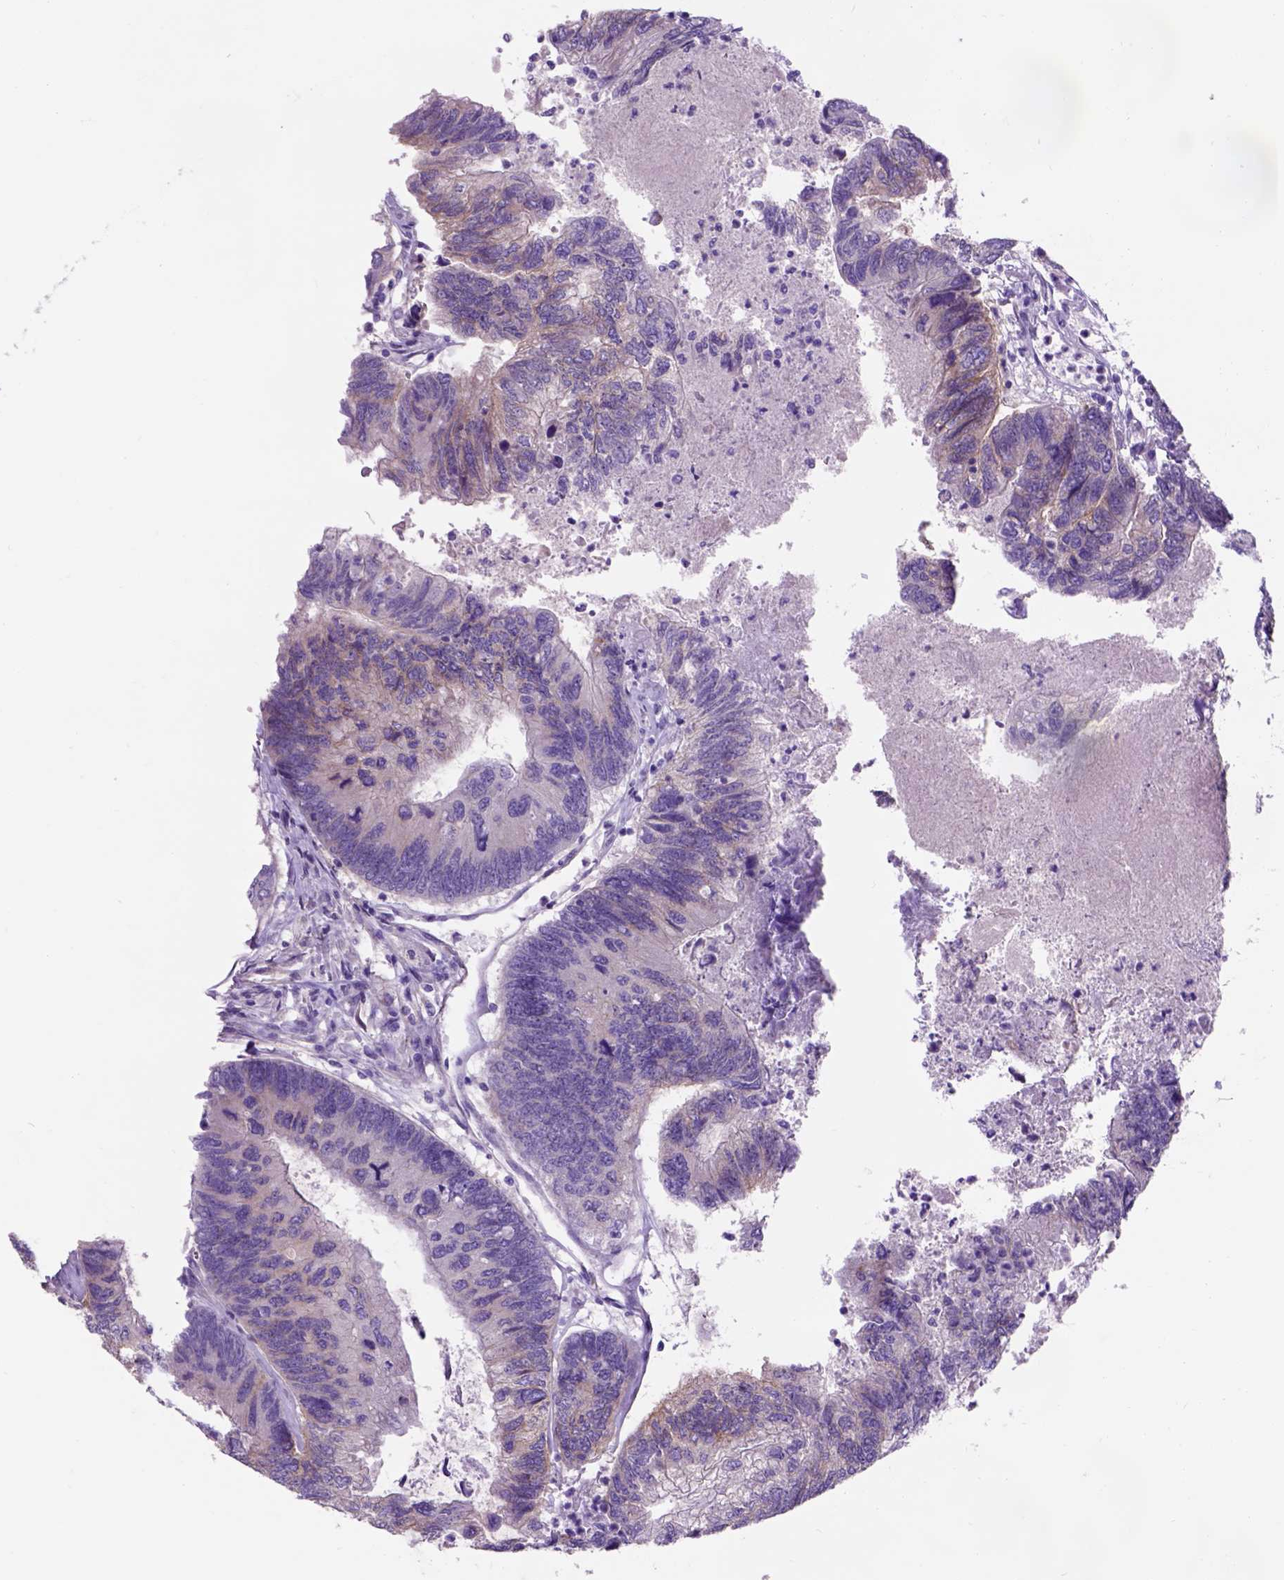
{"staining": {"intensity": "negative", "quantity": "none", "location": "none"}, "tissue": "colorectal cancer", "cell_type": "Tumor cells", "image_type": "cancer", "snomed": [{"axis": "morphology", "description": "Adenocarcinoma, NOS"}, {"axis": "topography", "description": "Colon"}], "caption": "Immunohistochemistry (IHC) histopathology image of human colorectal cancer (adenocarcinoma) stained for a protein (brown), which reveals no positivity in tumor cells. Brightfield microscopy of IHC stained with DAB (3,3'-diaminobenzidine) (brown) and hematoxylin (blue), captured at high magnification.", "gene": "EGFR", "patient": {"sex": "female", "age": 67}}